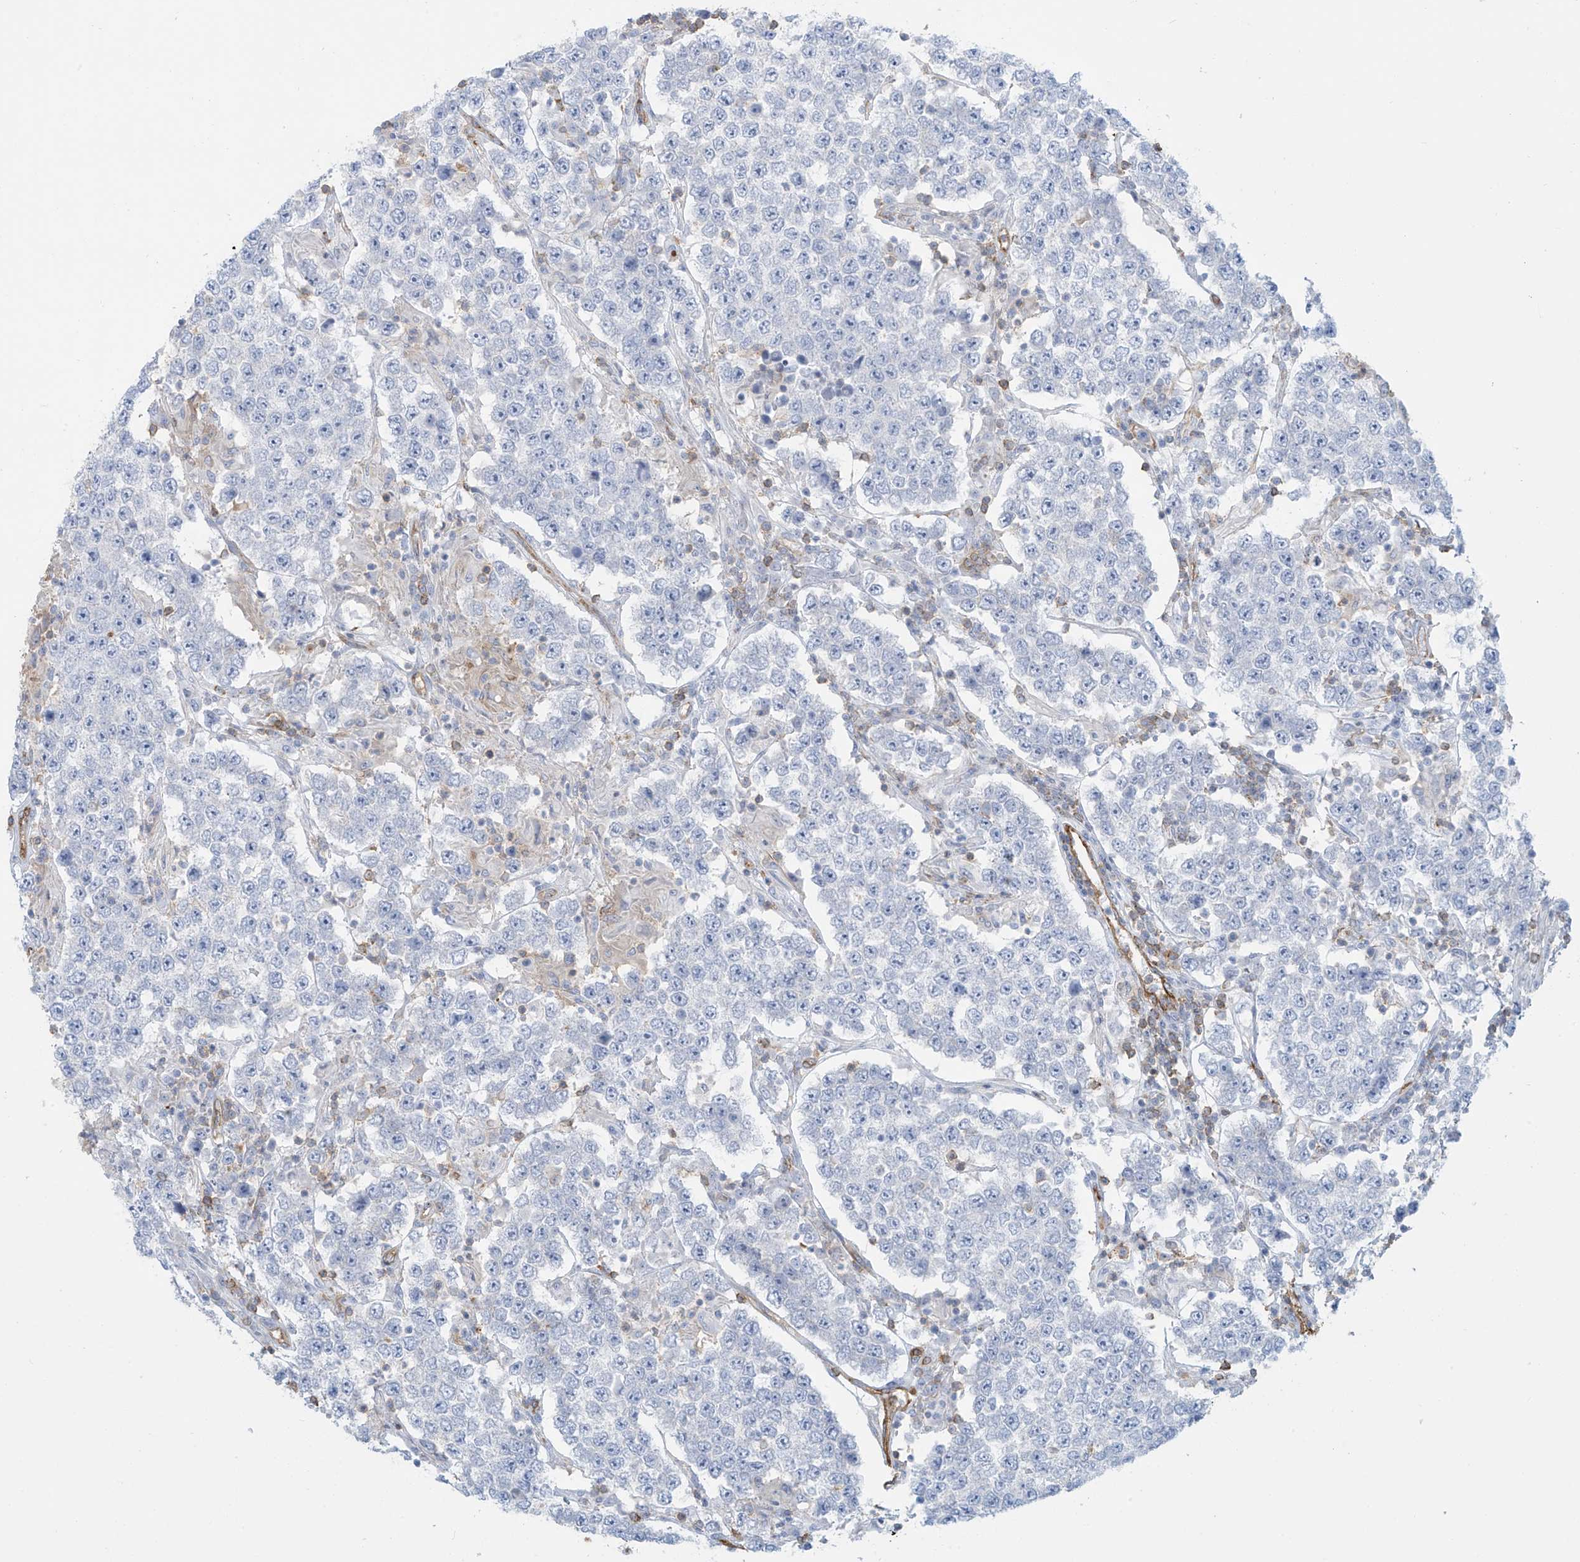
{"staining": {"intensity": "negative", "quantity": "none", "location": "none"}, "tissue": "testis cancer", "cell_type": "Tumor cells", "image_type": "cancer", "snomed": [{"axis": "morphology", "description": "Normal tissue, NOS"}, {"axis": "morphology", "description": "Urothelial carcinoma, High grade"}, {"axis": "morphology", "description": "Seminoma, NOS"}, {"axis": "morphology", "description": "Carcinoma, Embryonal, NOS"}, {"axis": "topography", "description": "Urinary bladder"}, {"axis": "topography", "description": "Testis"}], "caption": "An image of human testis cancer is negative for staining in tumor cells. (DAB (3,3'-diaminobenzidine) immunohistochemistry visualized using brightfield microscopy, high magnification).", "gene": "ZNF846", "patient": {"sex": "male", "age": 41}}